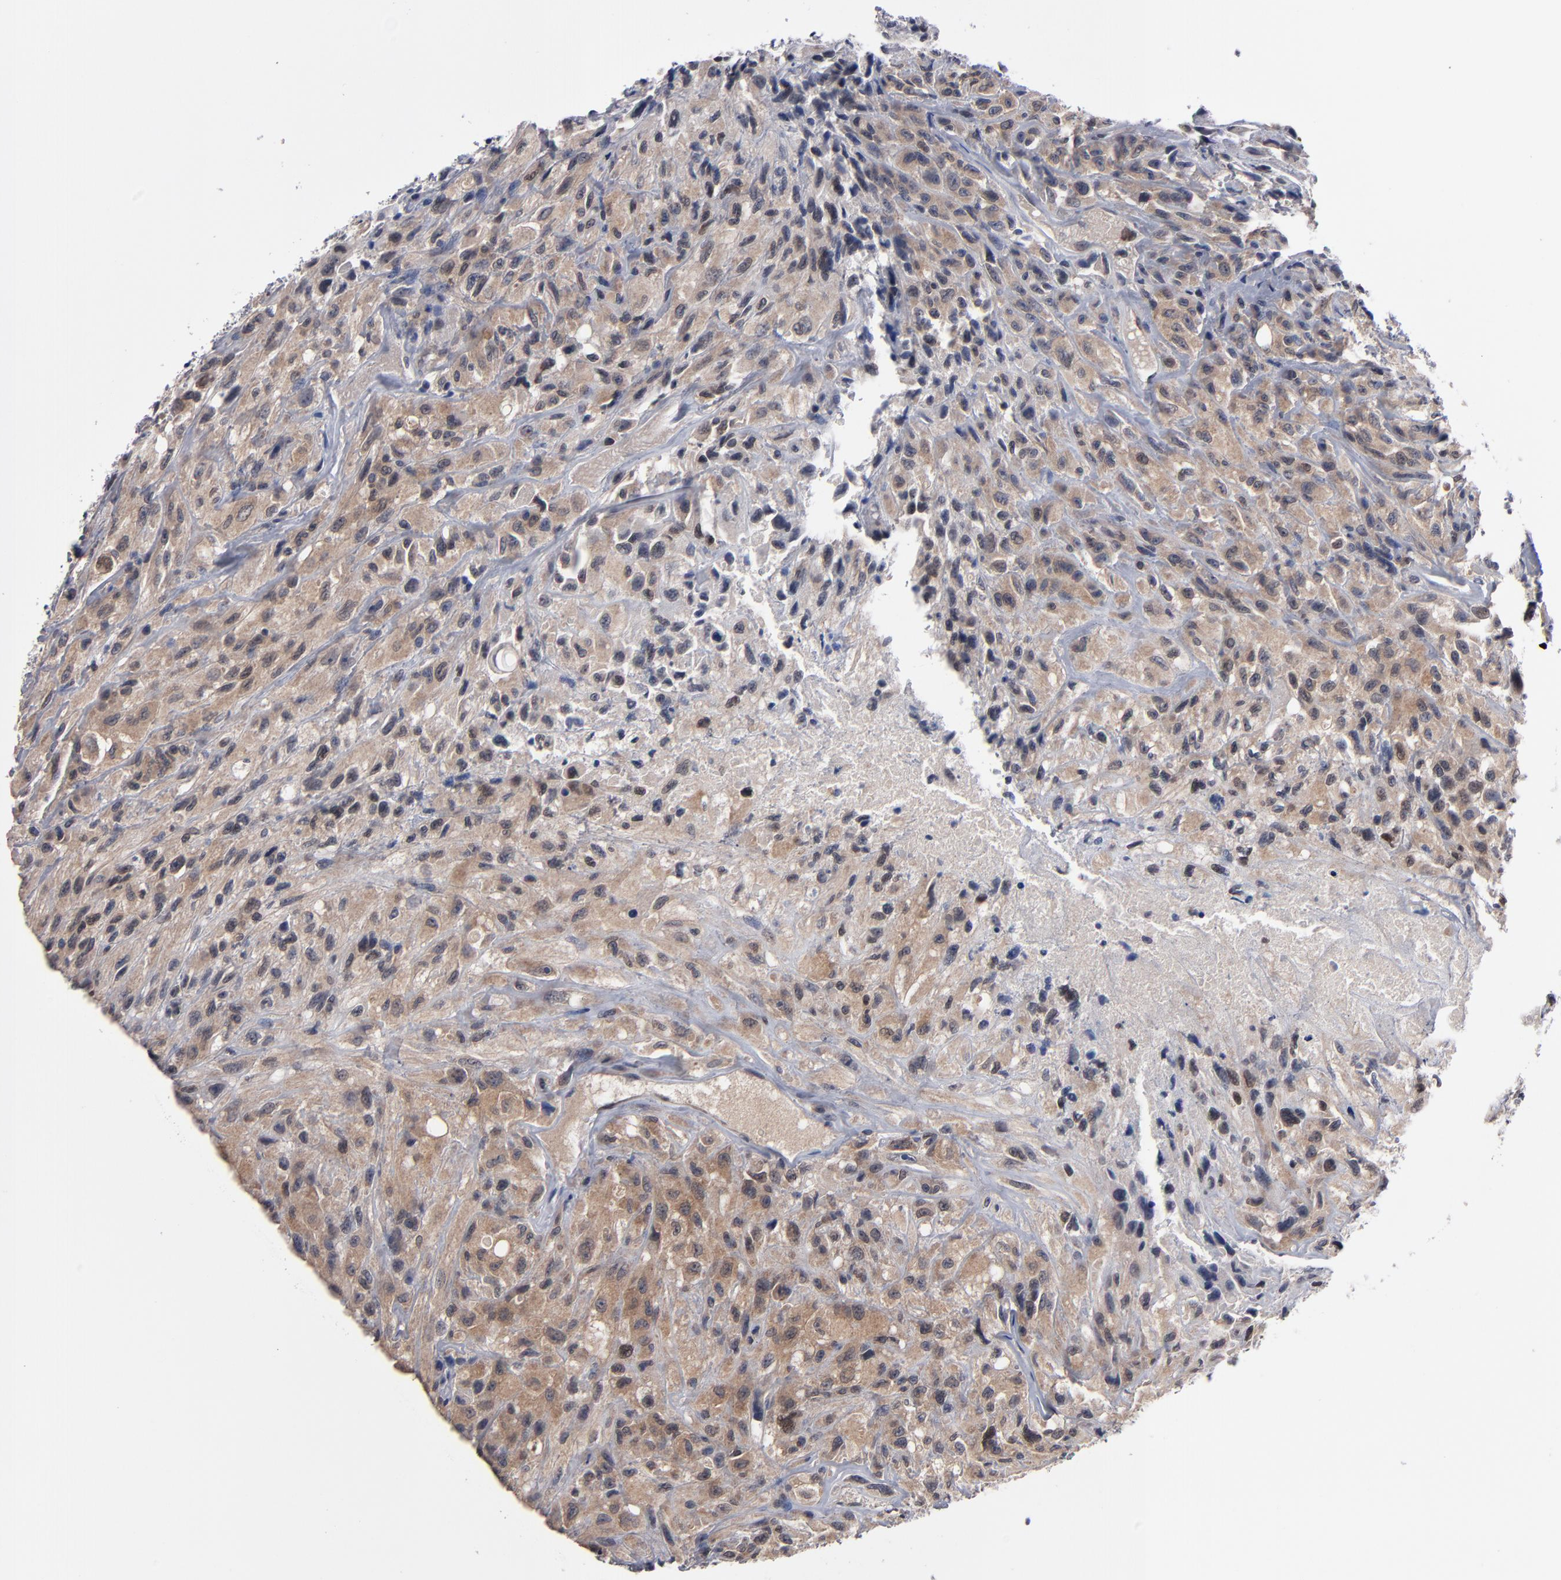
{"staining": {"intensity": "weak", "quantity": ">75%", "location": "cytoplasmic/membranous"}, "tissue": "glioma", "cell_type": "Tumor cells", "image_type": "cancer", "snomed": [{"axis": "morphology", "description": "Glioma, malignant, High grade"}, {"axis": "topography", "description": "Brain"}], "caption": "DAB (3,3'-diaminobenzidine) immunohistochemical staining of glioma exhibits weak cytoplasmic/membranous protein positivity in approximately >75% of tumor cells. Ihc stains the protein of interest in brown and the nuclei are stained blue.", "gene": "ALG13", "patient": {"sex": "male", "age": 48}}